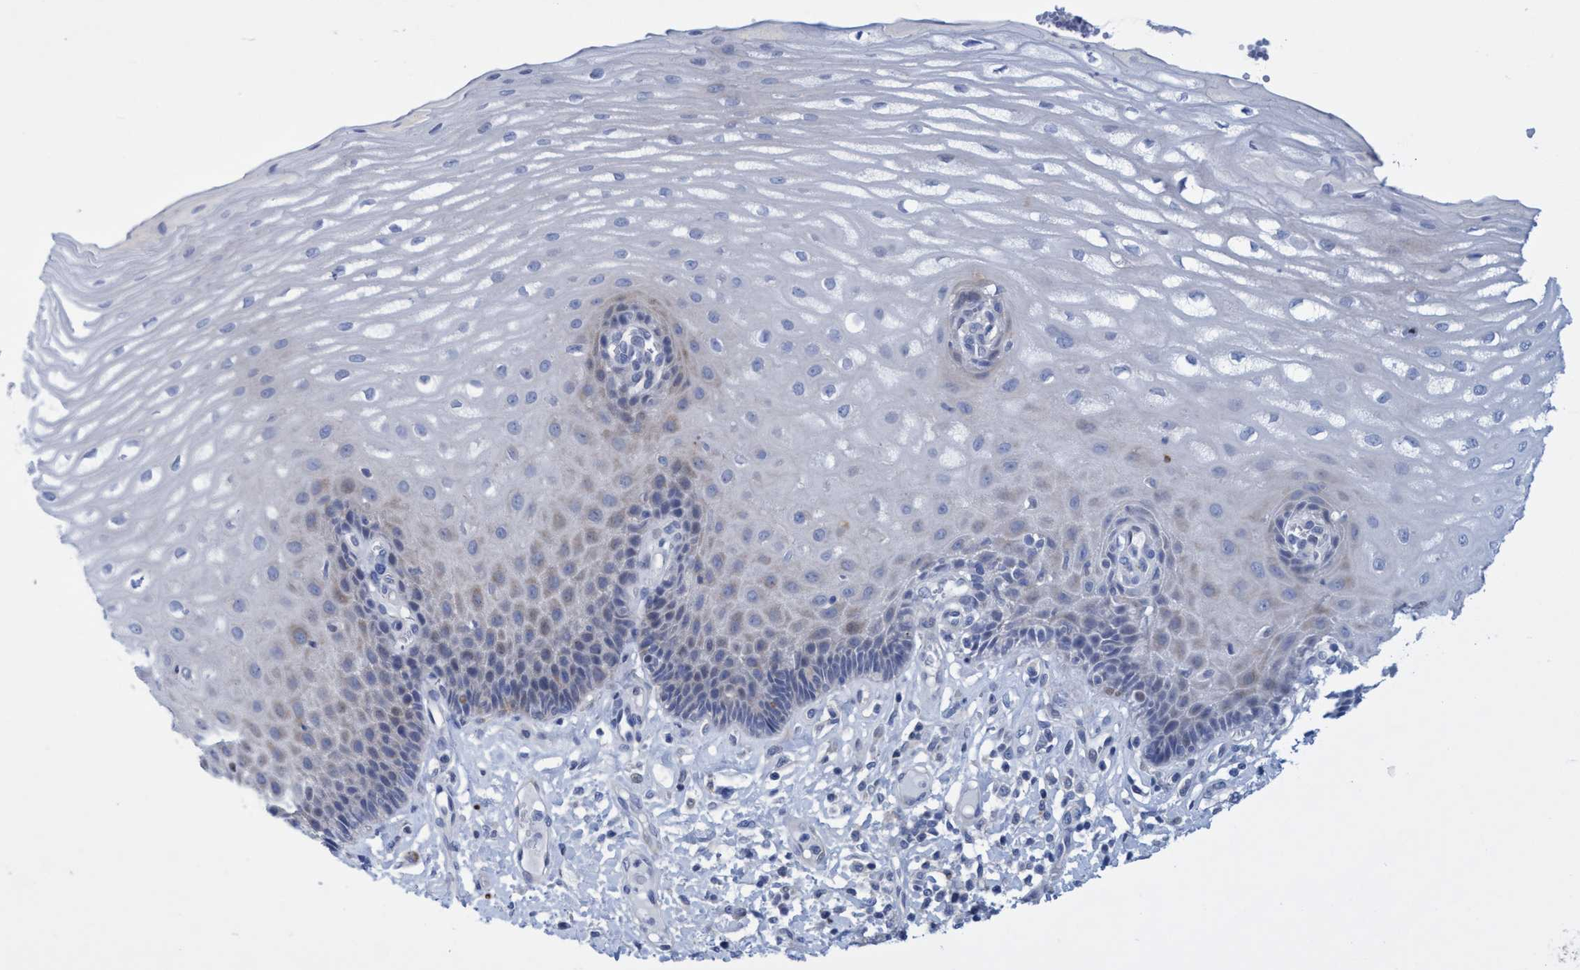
{"staining": {"intensity": "weak", "quantity": "<25%", "location": "cytoplasmic/membranous"}, "tissue": "esophagus", "cell_type": "Squamous epithelial cells", "image_type": "normal", "snomed": [{"axis": "morphology", "description": "Normal tissue, NOS"}, {"axis": "topography", "description": "Esophagus"}], "caption": "The histopathology image shows no staining of squamous epithelial cells in normal esophagus.", "gene": "R3HCC1", "patient": {"sex": "male", "age": 54}}